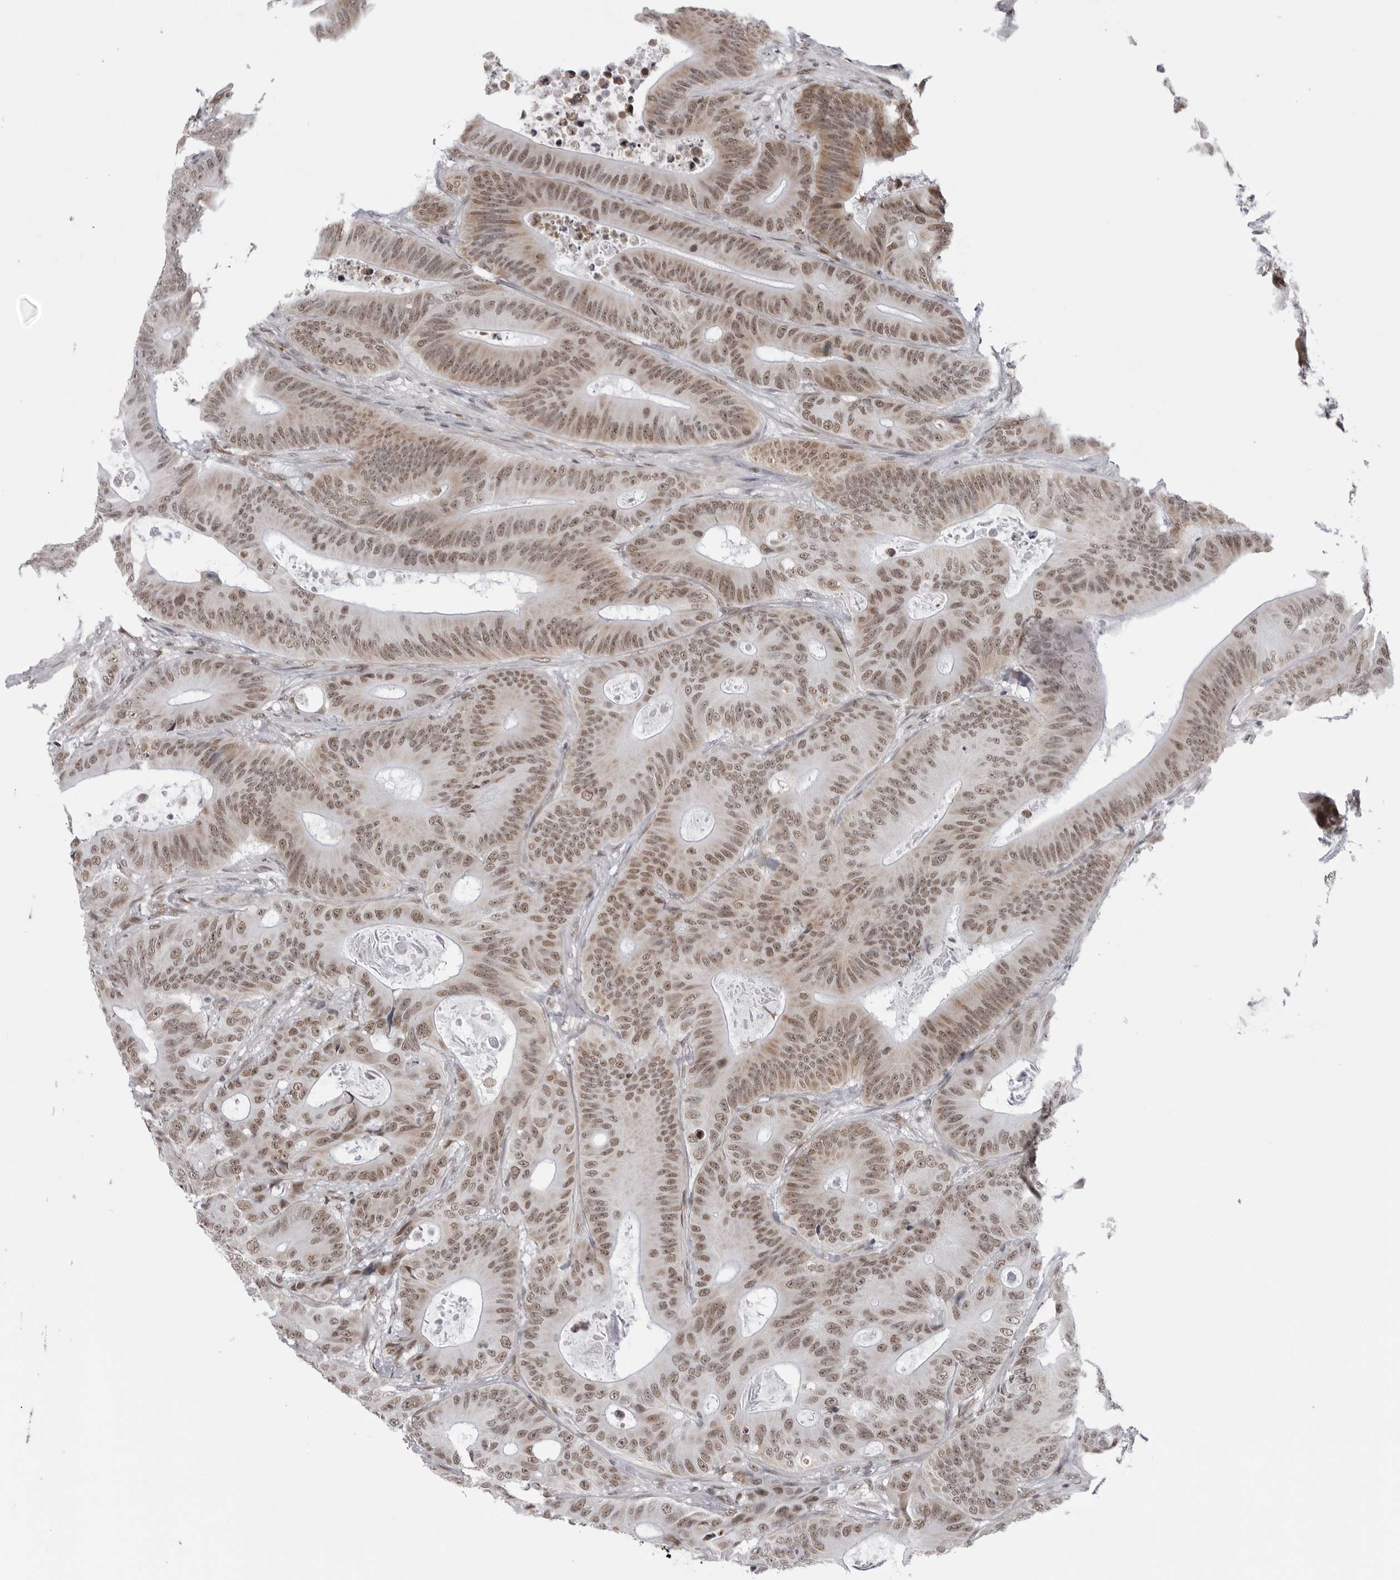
{"staining": {"intensity": "moderate", "quantity": ">75%", "location": "nuclear"}, "tissue": "colorectal cancer", "cell_type": "Tumor cells", "image_type": "cancer", "snomed": [{"axis": "morphology", "description": "Adenocarcinoma, NOS"}, {"axis": "topography", "description": "Colon"}], "caption": "This histopathology image demonstrates immunohistochemistry staining of human colorectal cancer, with medium moderate nuclear positivity in approximately >75% of tumor cells.", "gene": "RNF26", "patient": {"sex": "male", "age": 83}}